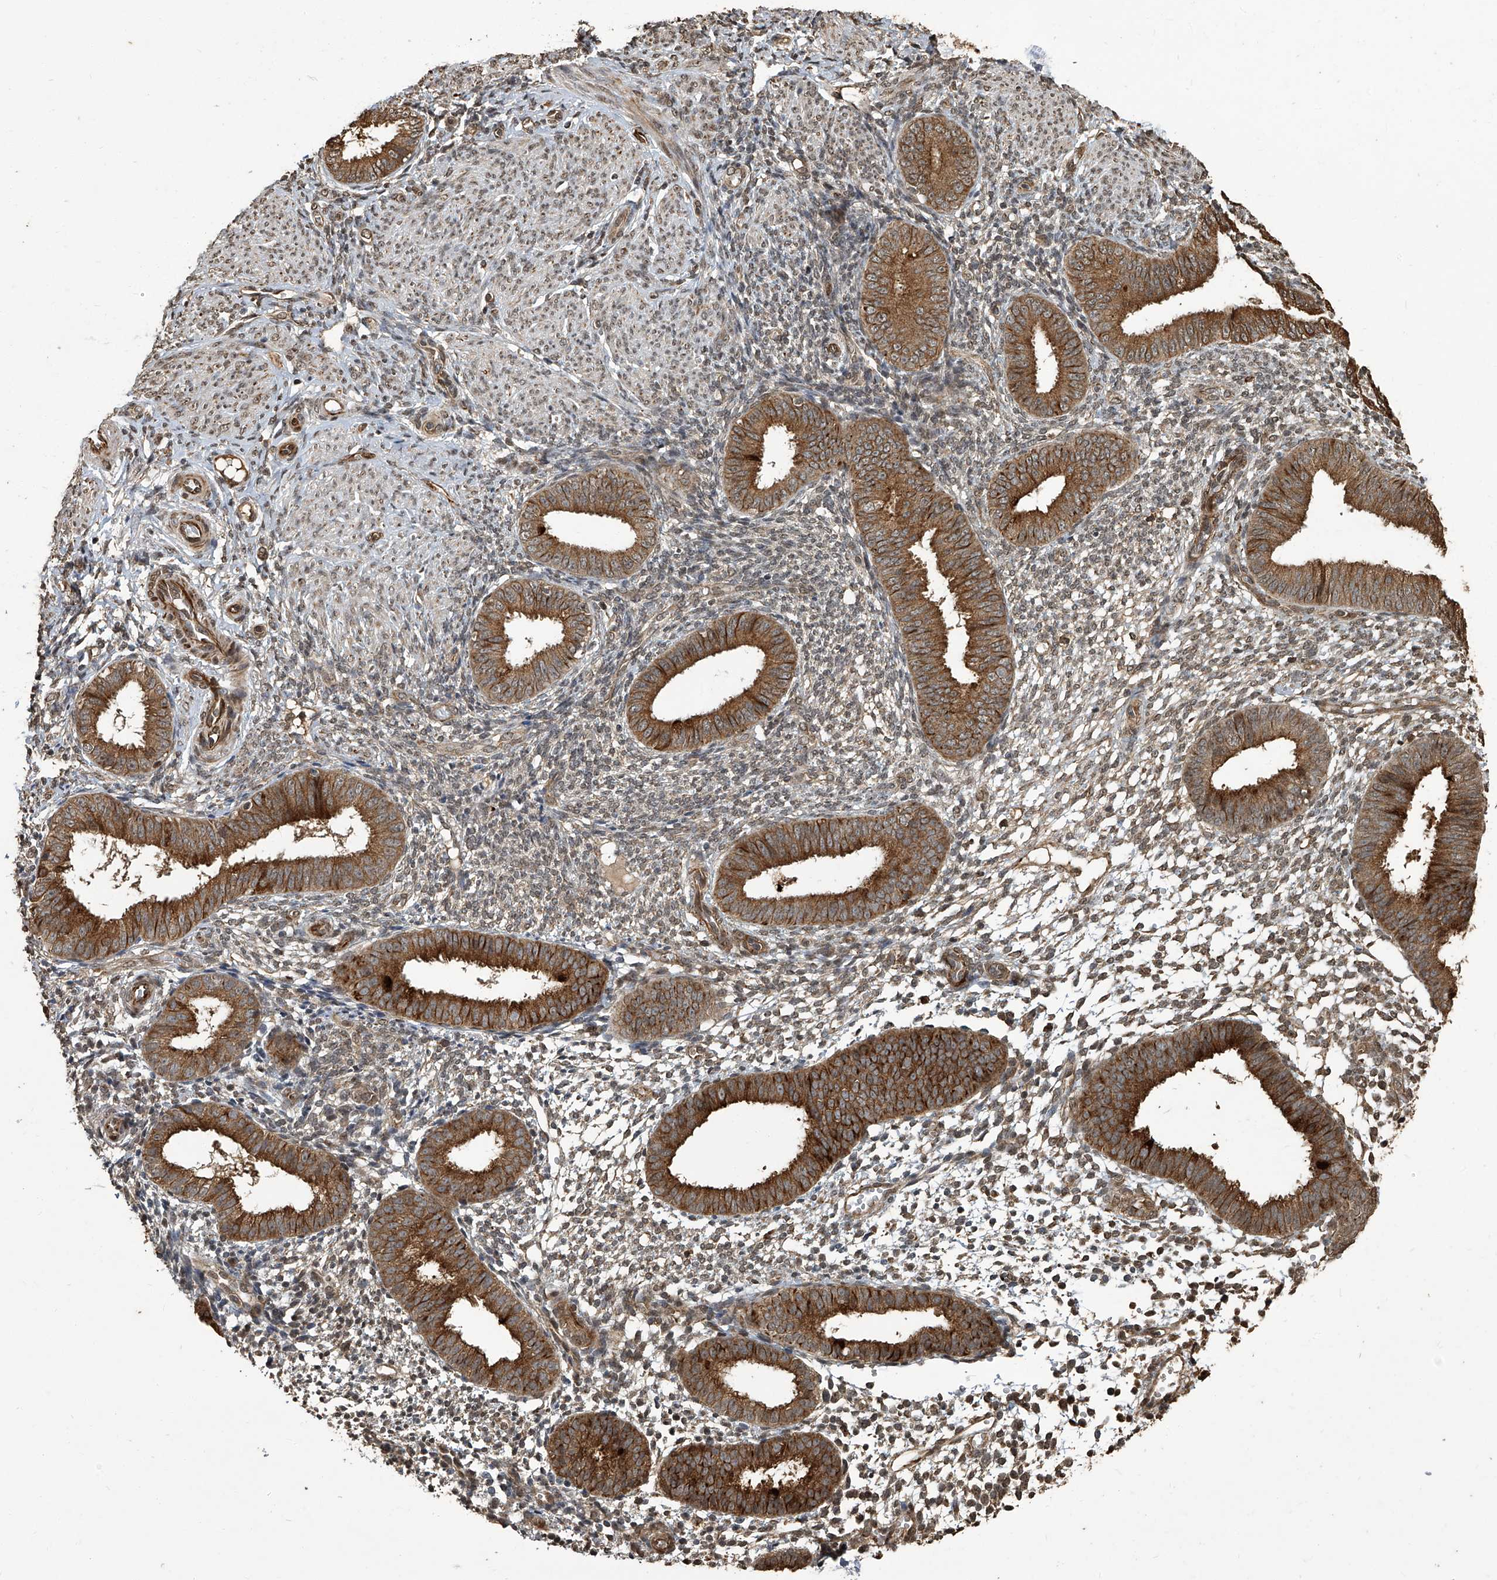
{"staining": {"intensity": "moderate", "quantity": "<25%", "location": "cytoplasmic/membranous,nuclear"}, "tissue": "endometrium", "cell_type": "Cells in endometrial stroma", "image_type": "normal", "snomed": [{"axis": "morphology", "description": "Normal tissue, NOS"}, {"axis": "topography", "description": "Uterus"}, {"axis": "topography", "description": "Endometrium"}], "caption": "This micrograph displays normal endometrium stained with immunohistochemistry to label a protein in brown. The cytoplasmic/membranous,nuclear of cells in endometrial stroma show moderate positivity for the protein. Nuclei are counter-stained blue.", "gene": "GPR132", "patient": {"sex": "female", "age": 48}}